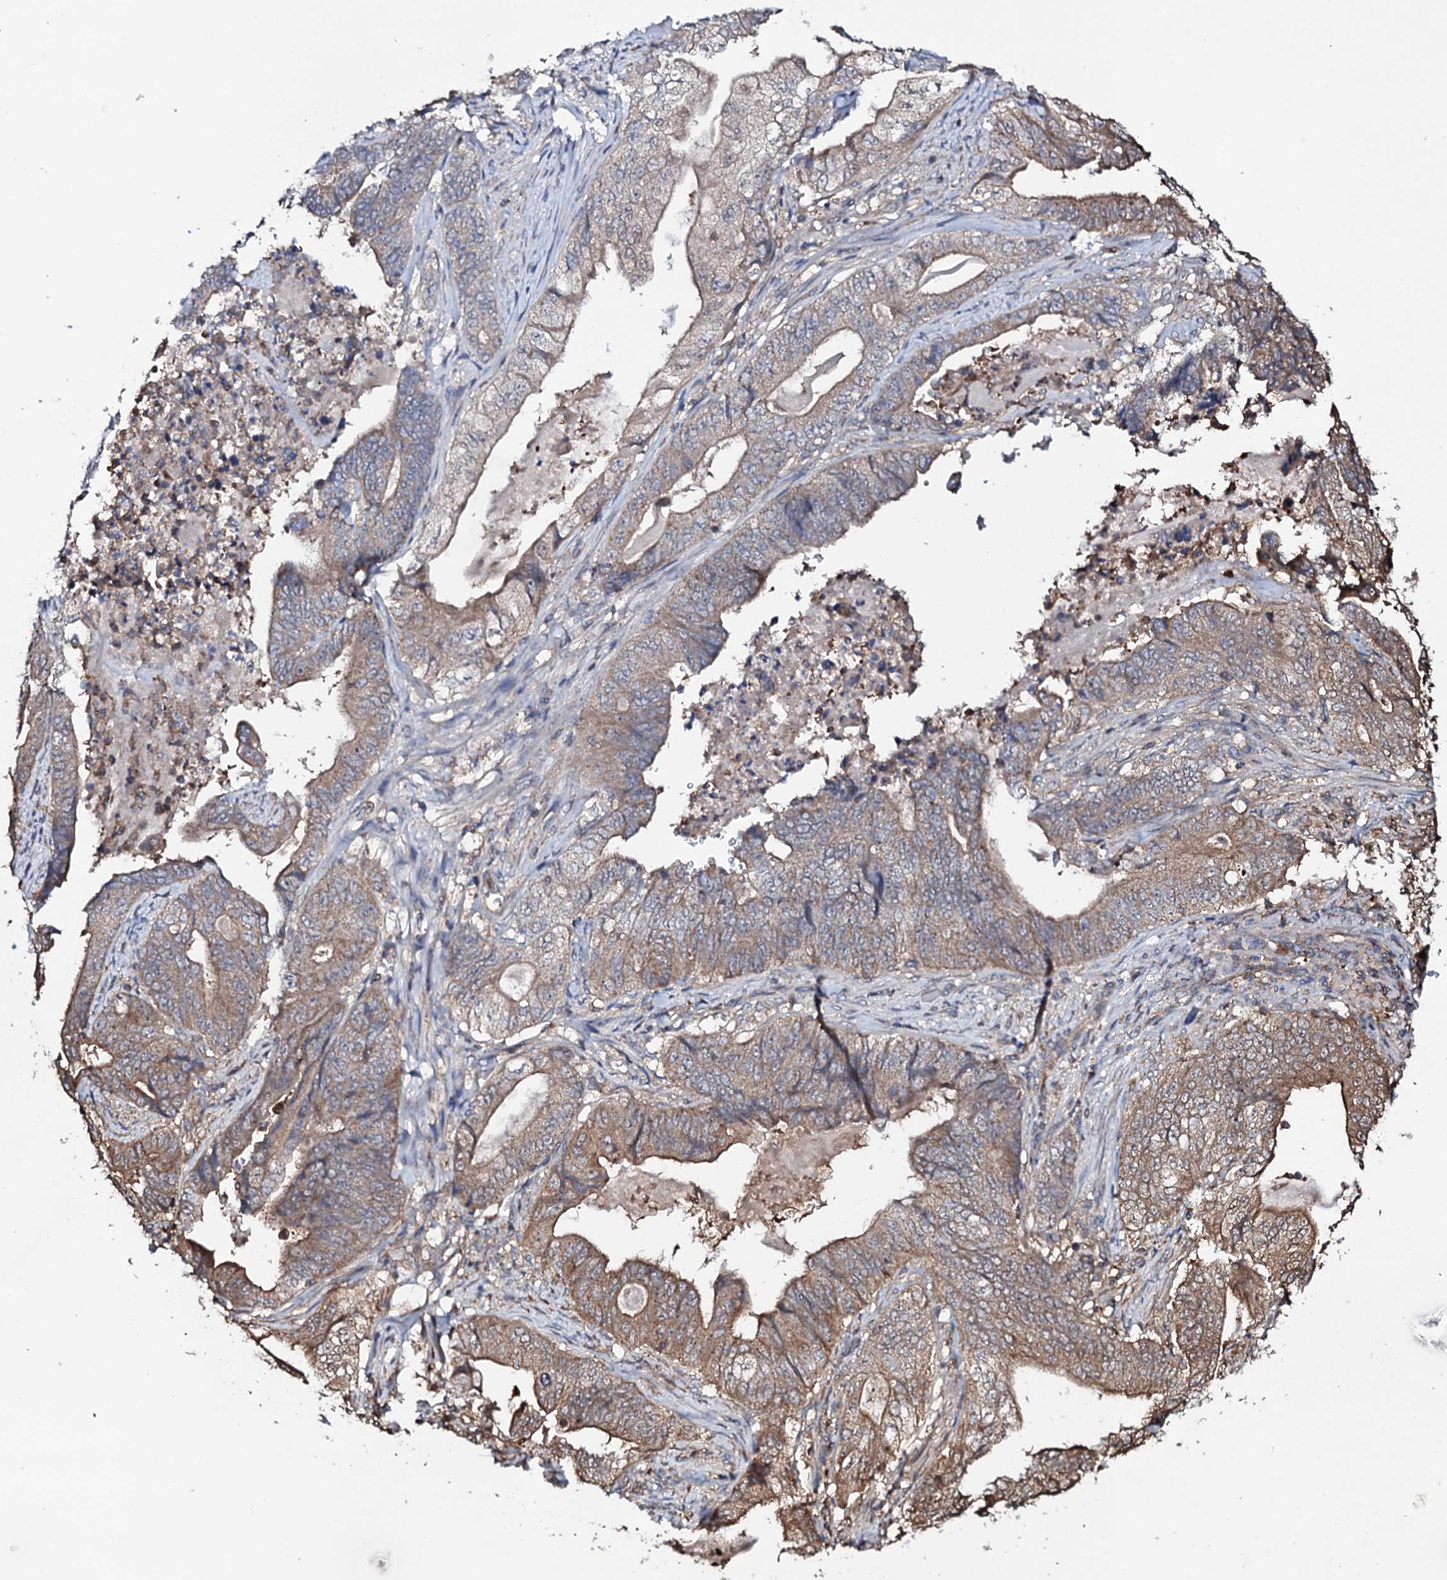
{"staining": {"intensity": "moderate", "quantity": ">75%", "location": "cytoplasmic/membranous"}, "tissue": "stomach cancer", "cell_type": "Tumor cells", "image_type": "cancer", "snomed": [{"axis": "morphology", "description": "Adenocarcinoma, NOS"}, {"axis": "topography", "description": "Stomach"}], "caption": "Immunohistochemistry image of stomach cancer (adenocarcinoma) stained for a protein (brown), which reveals medium levels of moderate cytoplasmic/membranous positivity in approximately >75% of tumor cells.", "gene": "COG6", "patient": {"sex": "female", "age": 73}}